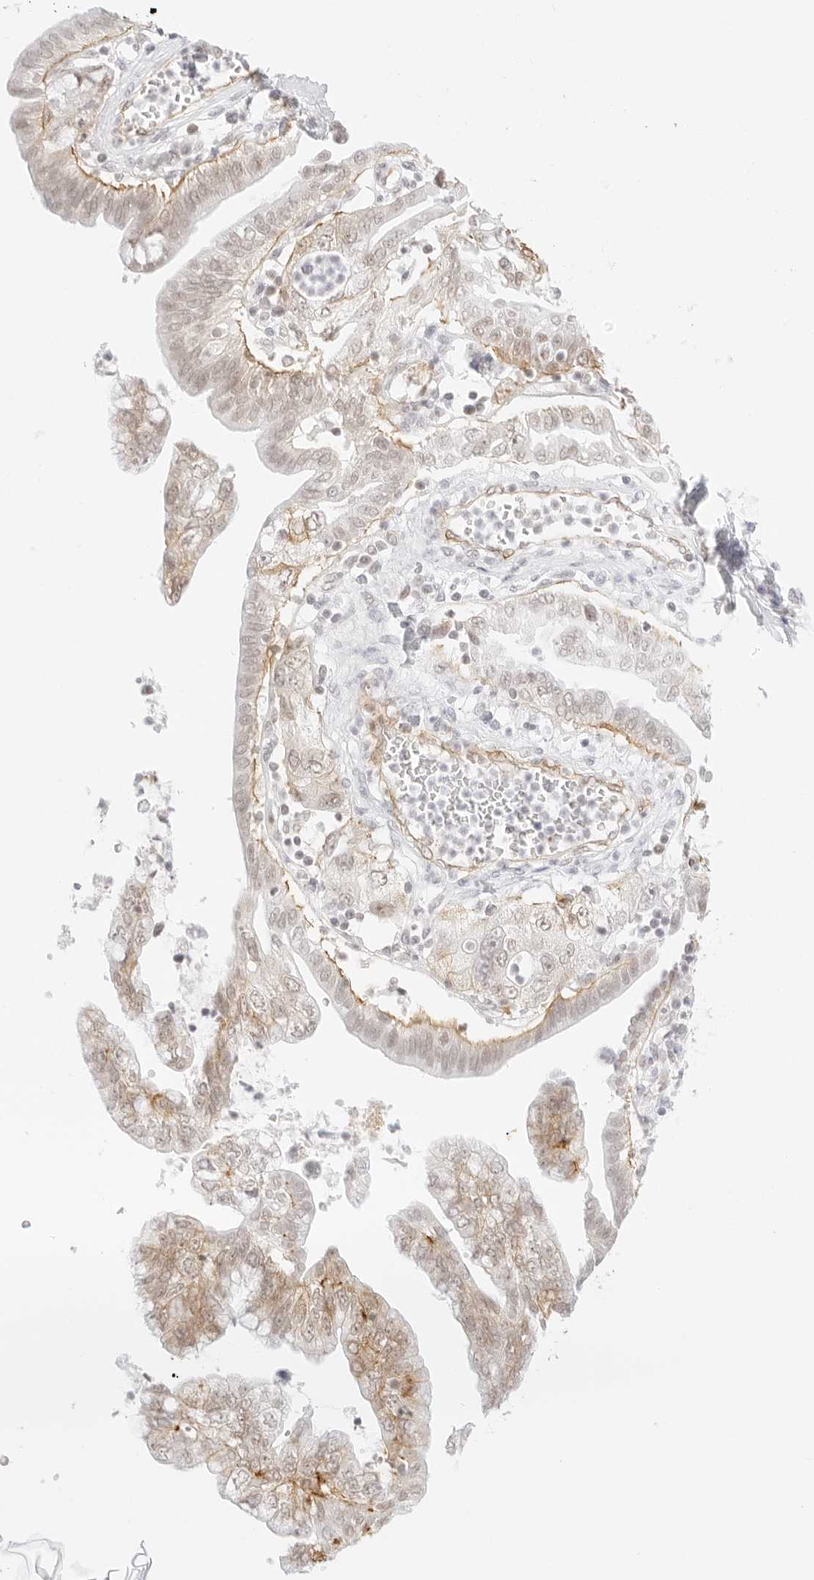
{"staining": {"intensity": "moderate", "quantity": "<25%", "location": "cytoplasmic/membranous"}, "tissue": "pancreatic cancer", "cell_type": "Tumor cells", "image_type": "cancer", "snomed": [{"axis": "morphology", "description": "Adenocarcinoma, NOS"}, {"axis": "topography", "description": "Pancreas"}], "caption": "A brown stain shows moderate cytoplasmic/membranous positivity of a protein in adenocarcinoma (pancreatic) tumor cells. (IHC, brightfield microscopy, high magnification).", "gene": "ITGA6", "patient": {"sex": "female", "age": 73}}